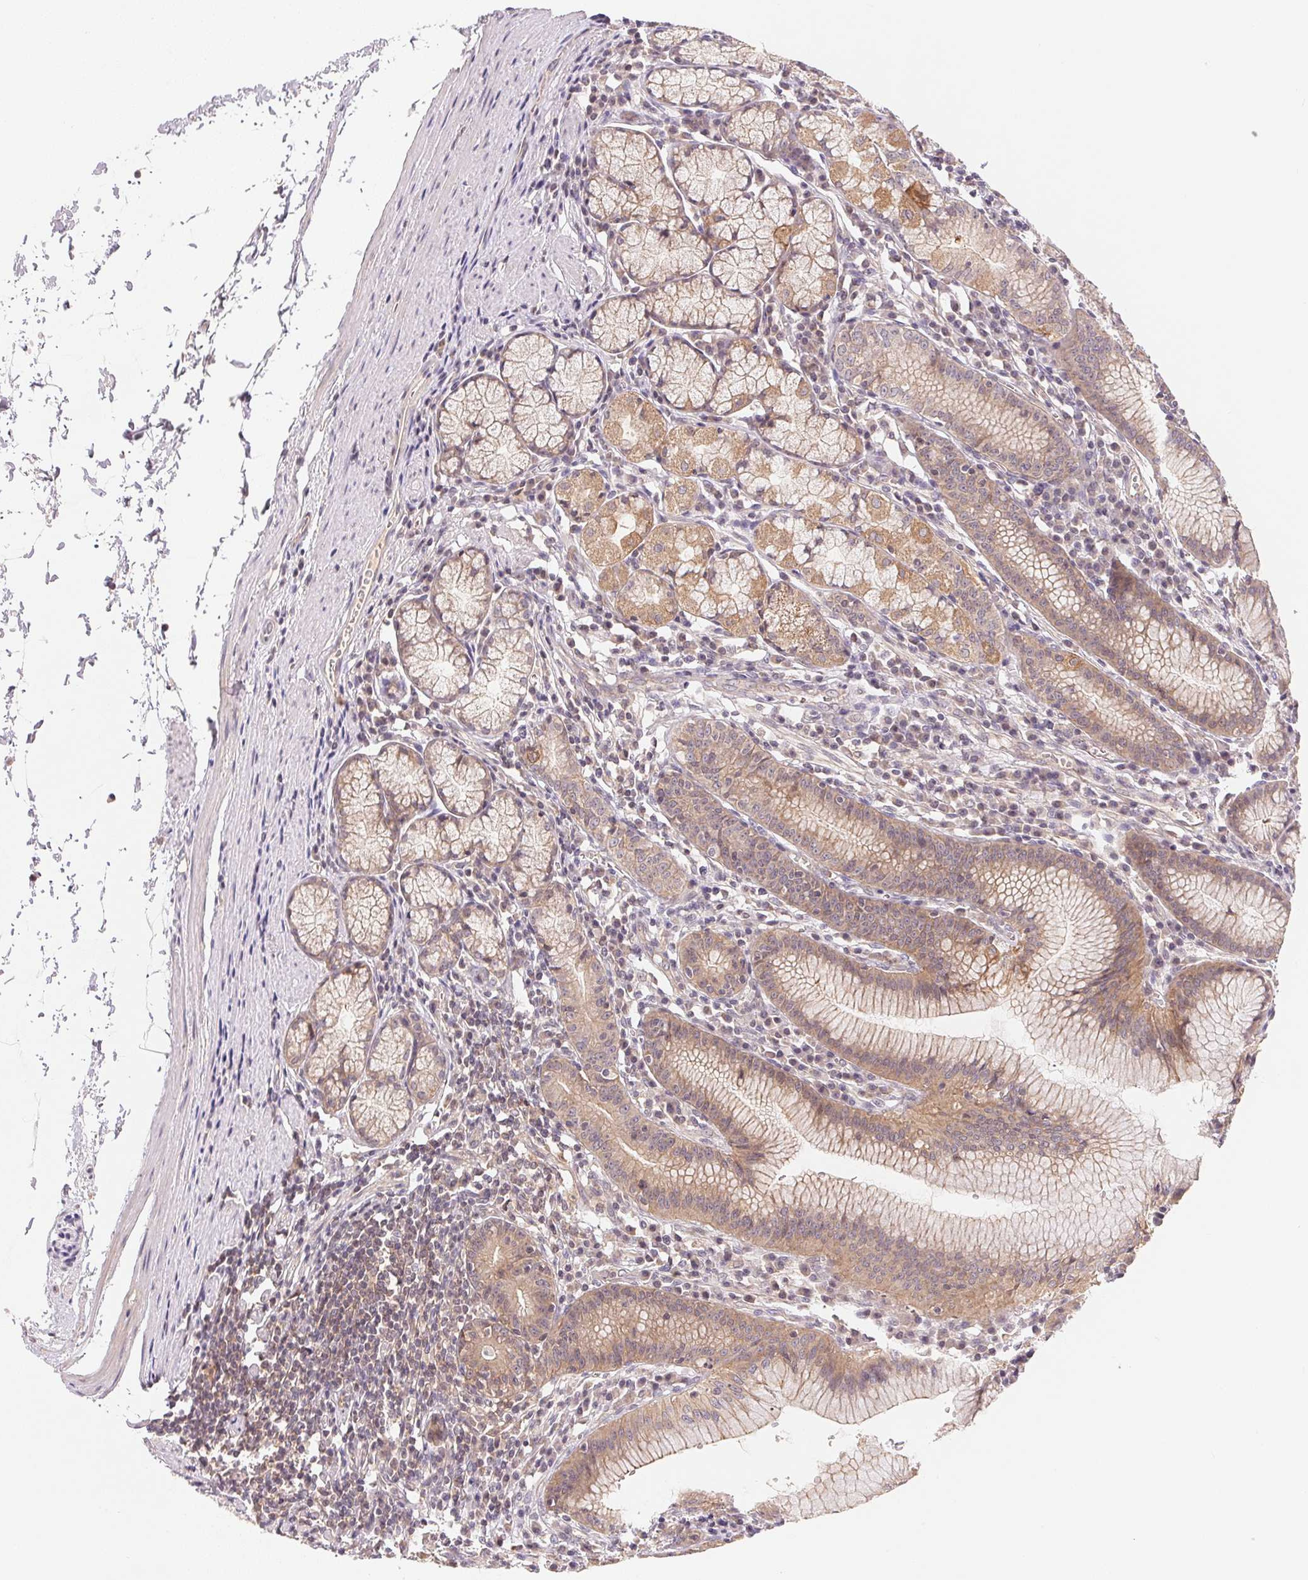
{"staining": {"intensity": "moderate", "quantity": ">75%", "location": "cytoplasmic/membranous"}, "tissue": "stomach", "cell_type": "Glandular cells", "image_type": "normal", "snomed": [{"axis": "morphology", "description": "Normal tissue, NOS"}, {"axis": "topography", "description": "Stomach"}], "caption": "An image of human stomach stained for a protein exhibits moderate cytoplasmic/membranous brown staining in glandular cells.", "gene": "BNIP5", "patient": {"sex": "male", "age": 55}}